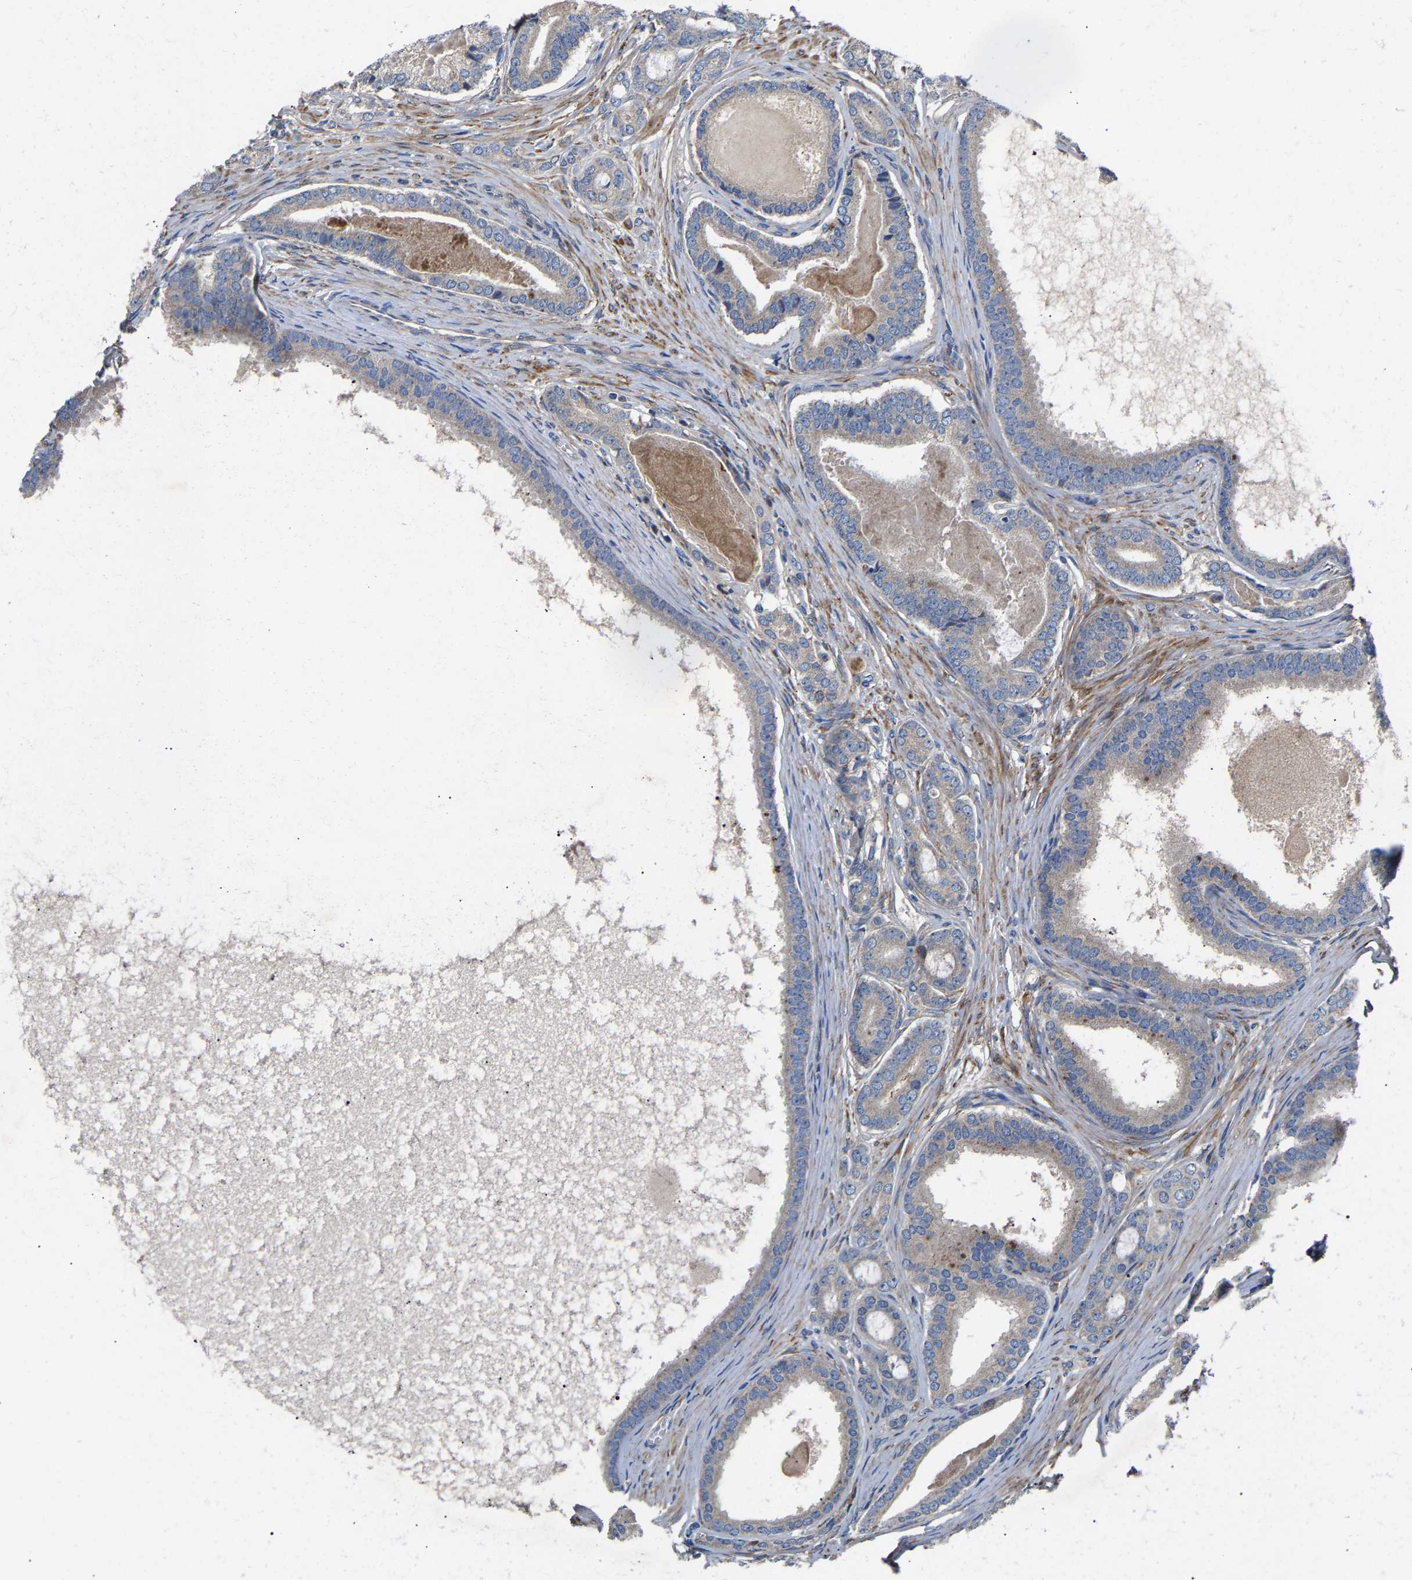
{"staining": {"intensity": "negative", "quantity": "none", "location": "none"}, "tissue": "prostate cancer", "cell_type": "Tumor cells", "image_type": "cancer", "snomed": [{"axis": "morphology", "description": "Adenocarcinoma, High grade"}, {"axis": "topography", "description": "Prostate"}], "caption": "DAB (3,3'-diaminobenzidine) immunohistochemical staining of prostate cancer reveals no significant staining in tumor cells.", "gene": "CCDC171", "patient": {"sex": "male", "age": 60}}